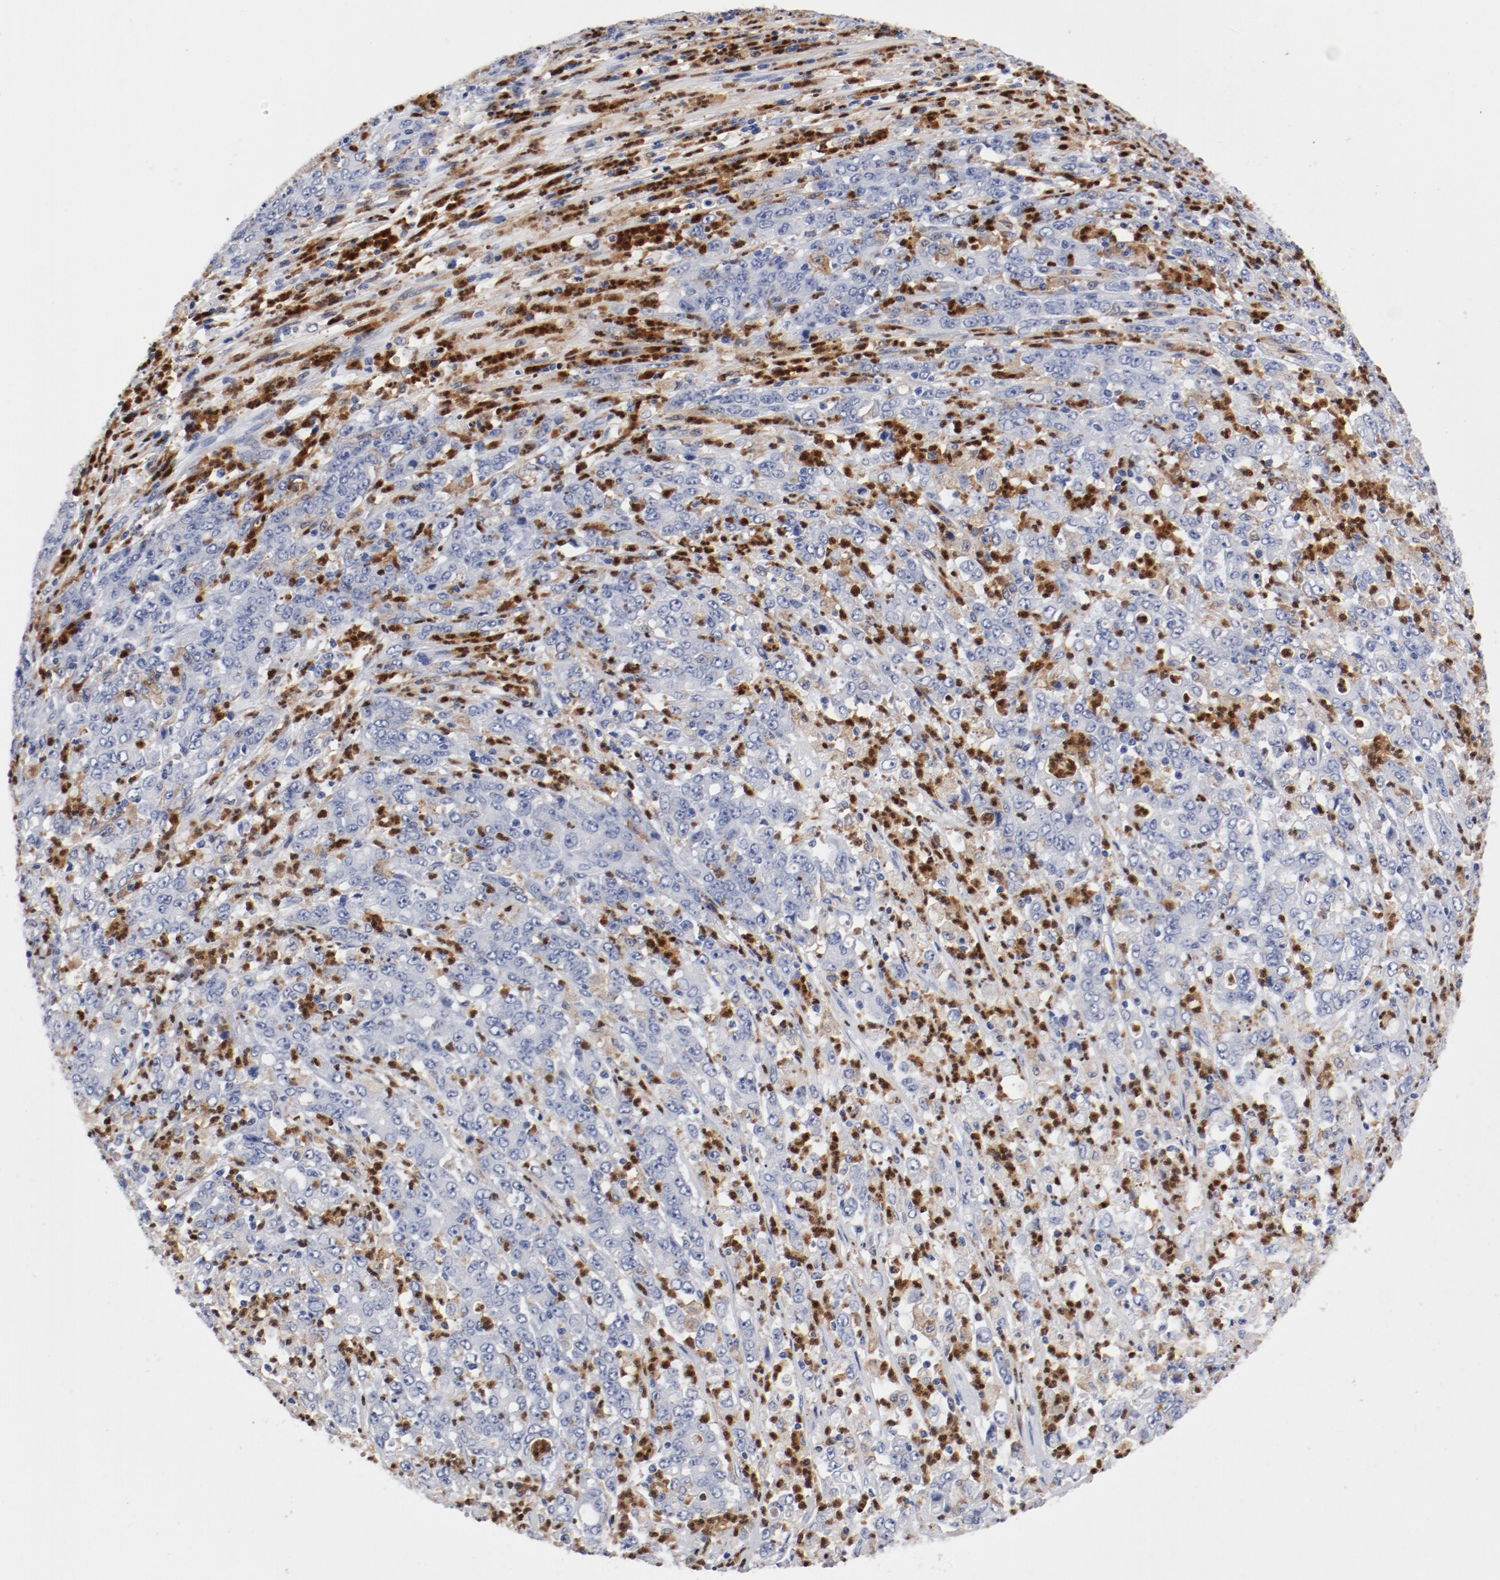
{"staining": {"intensity": "negative", "quantity": "none", "location": "none"}, "tissue": "stomach cancer", "cell_type": "Tumor cells", "image_type": "cancer", "snomed": [{"axis": "morphology", "description": "Adenocarcinoma, NOS"}, {"axis": "topography", "description": "Stomach, lower"}], "caption": "A photomicrograph of stomach cancer stained for a protein exhibits no brown staining in tumor cells. The staining was performed using DAB (3,3'-diaminobenzidine) to visualize the protein expression in brown, while the nuclei were stained in blue with hematoxylin (Magnification: 20x).", "gene": "NCF1", "patient": {"sex": "female", "age": 71}}